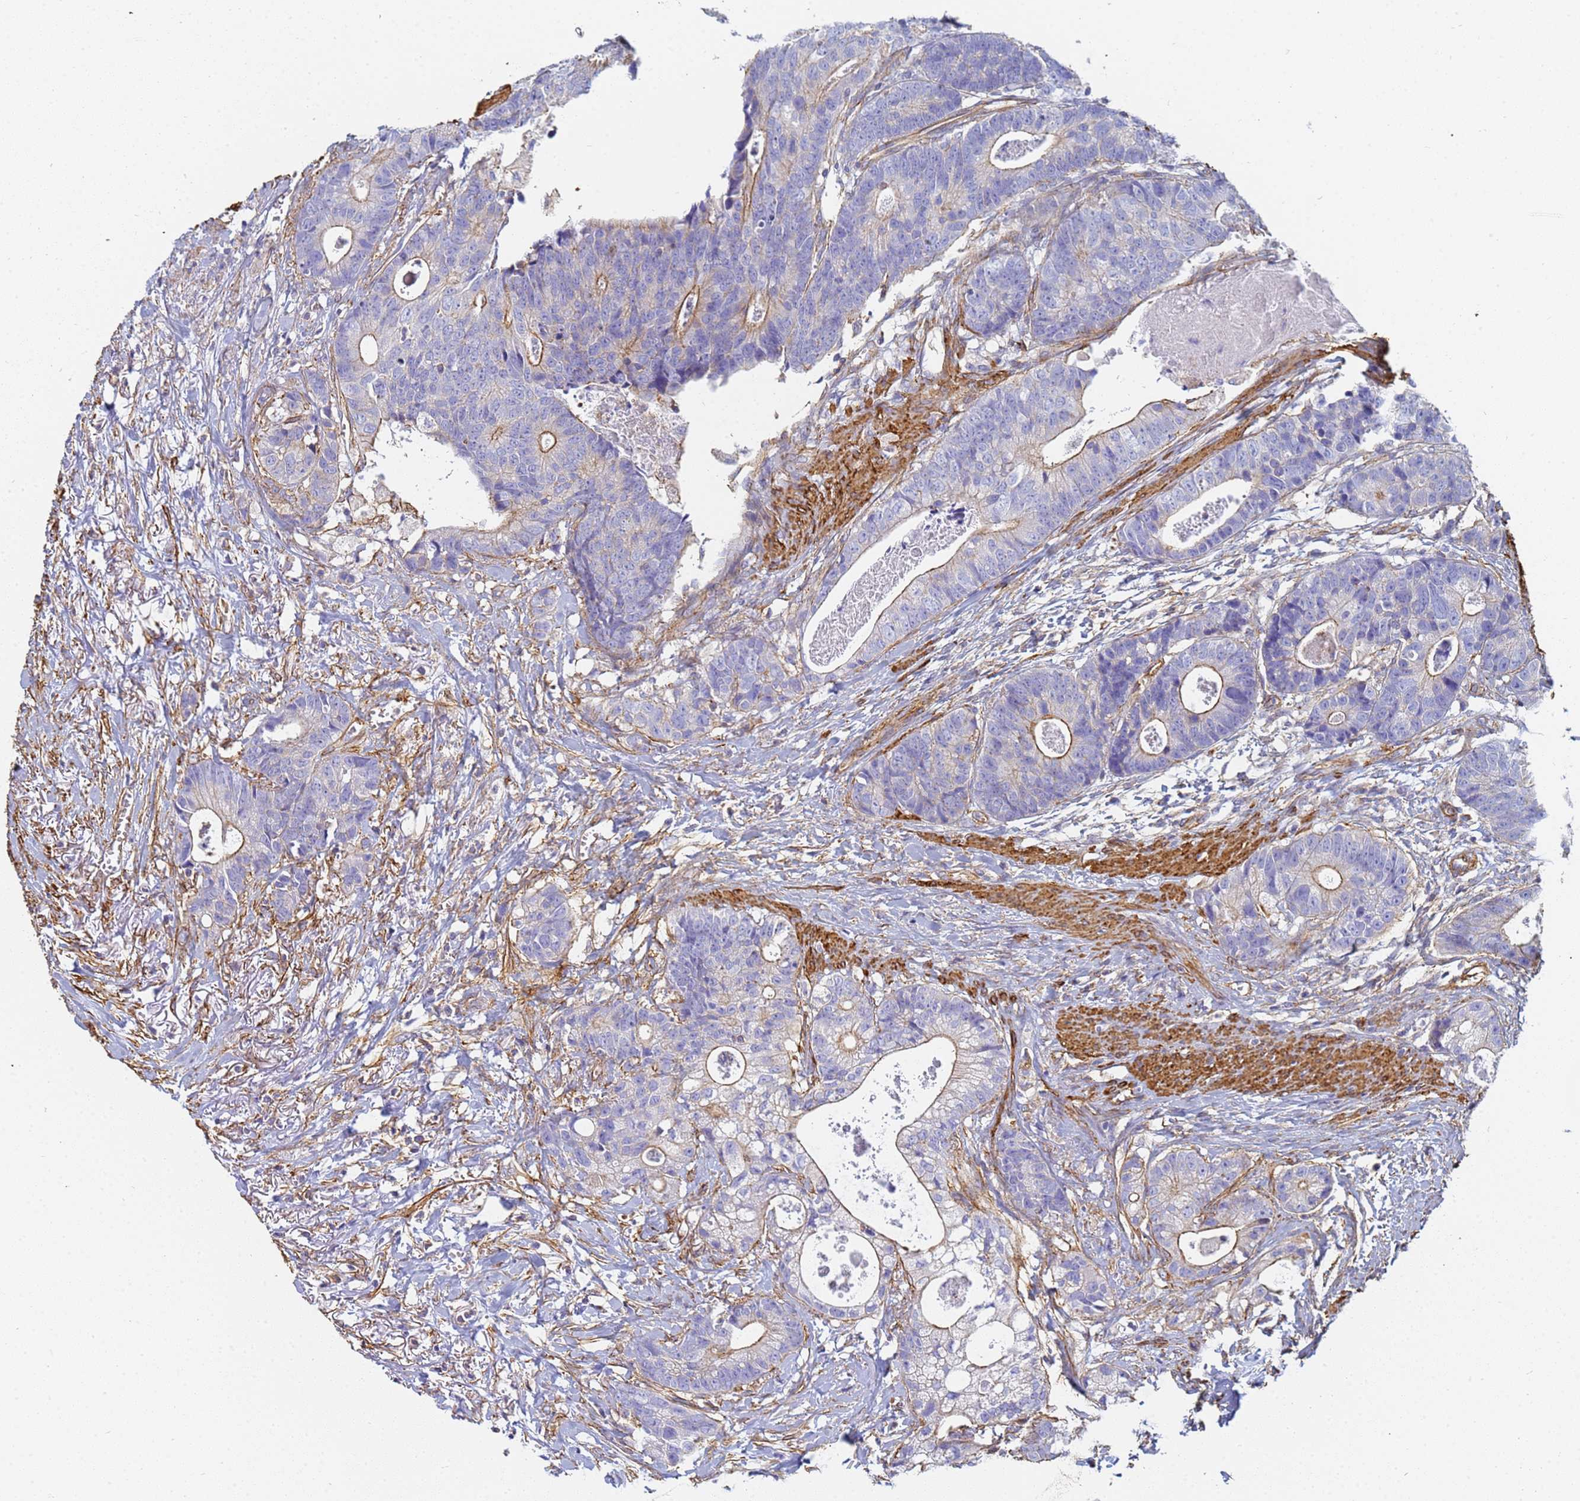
{"staining": {"intensity": "moderate", "quantity": "<25%", "location": "cytoplasmic/membranous"}, "tissue": "colorectal cancer", "cell_type": "Tumor cells", "image_type": "cancer", "snomed": [{"axis": "morphology", "description": "Adenocarcinoma, NOS"}, {"axis": "topography", "description": "Colon"}], "caption": "Protein expression analysis of colorectal cancer reveals moderate cytoplasmic/membranous positivity in approximately <25% of tumor cells.", "gene": "TPM1", "patient": {"sex": "female", "age": 57}}